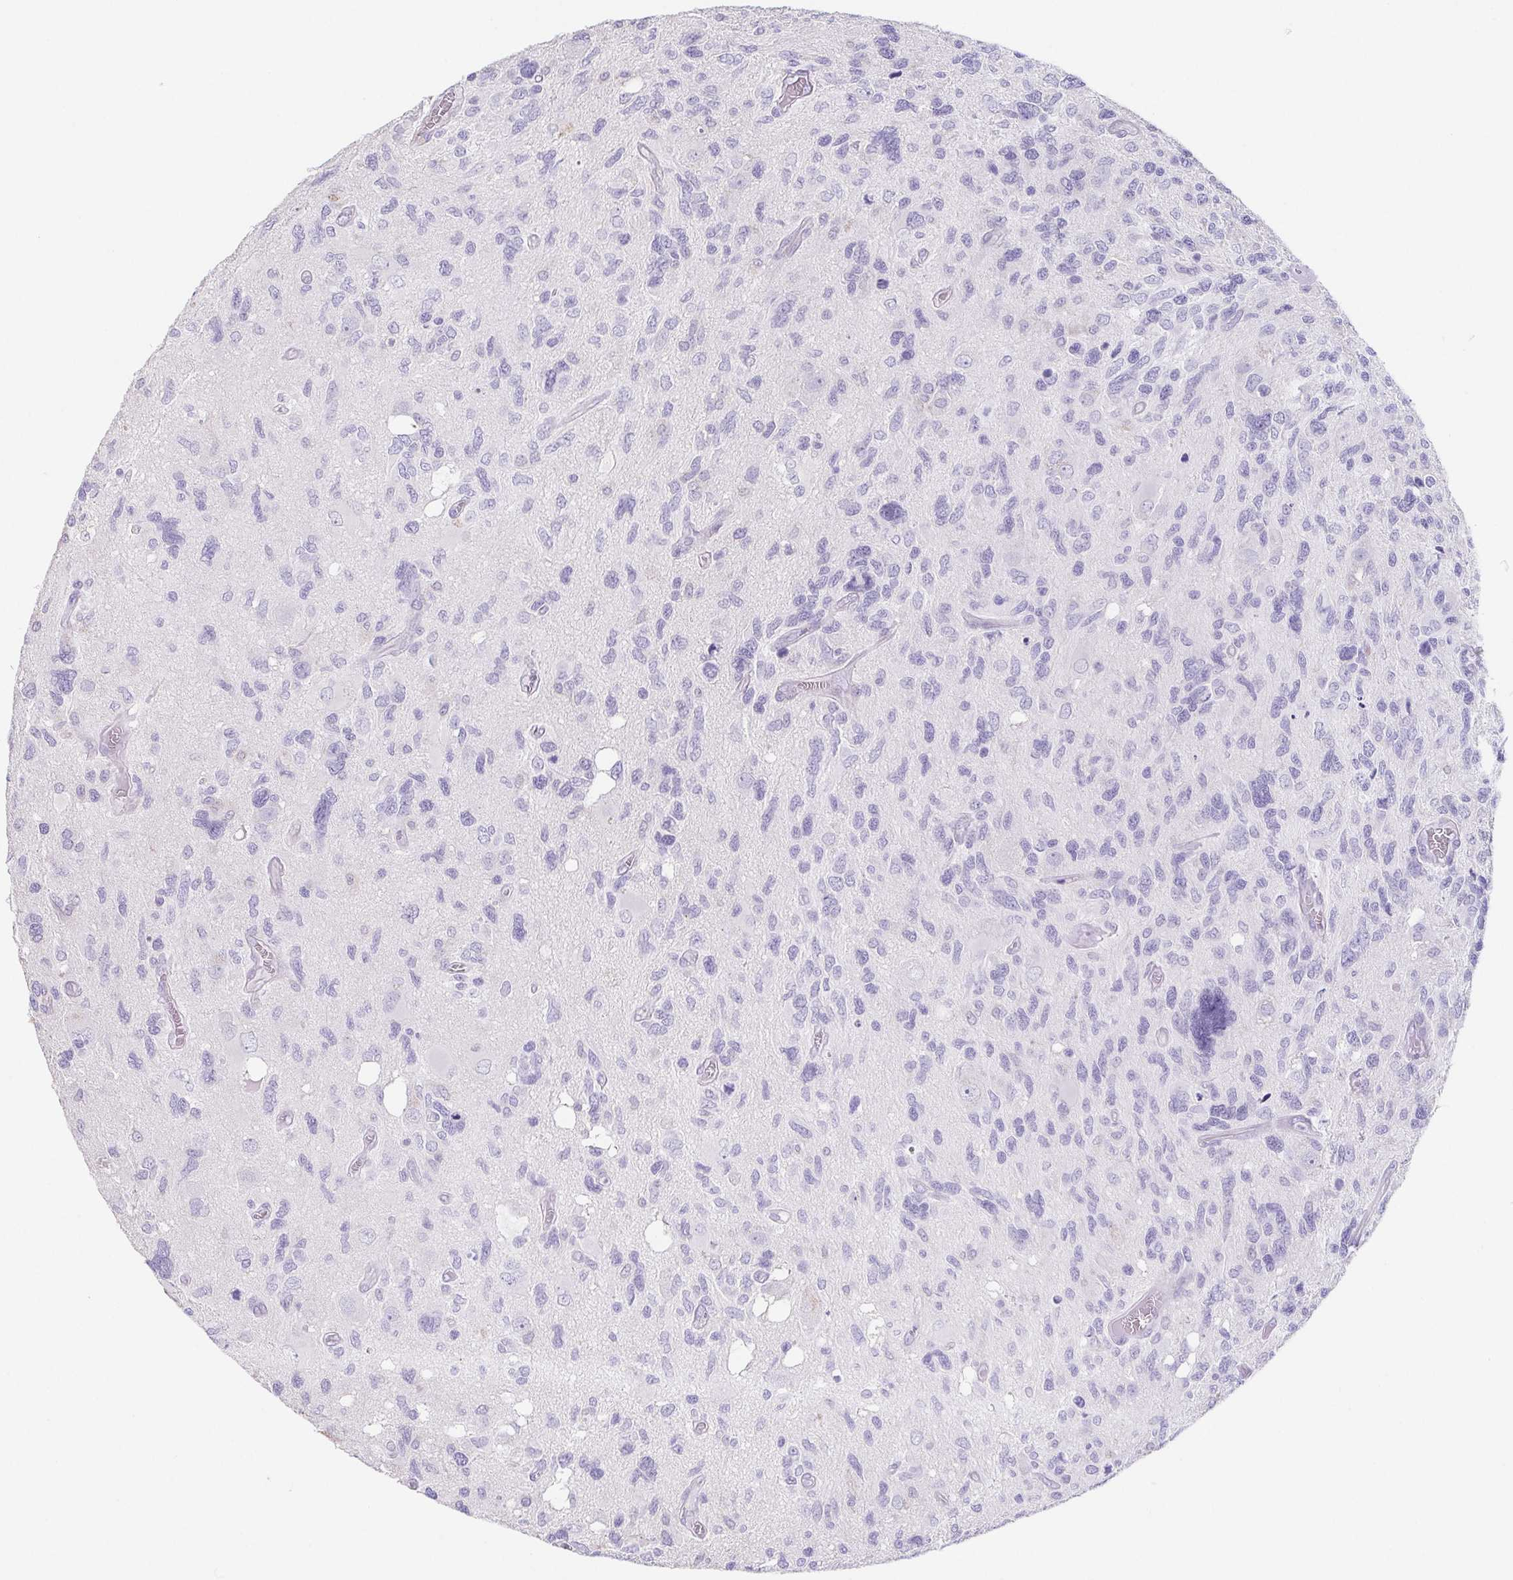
{"staining": {"intensity": "negative", "quantity": "none", "location": "none"}, "tissue": "glioma", "cell_type": "Tumor cells", "image_type": "cancer", "snomed": [{"axis": "morphology", "description": "Glioma, malignant, High grade"}, {"axis": "topography", "description": "Brain"}], "caption": "The photomicrograph demonstrates no staining of tumor cells in glioma.", "gene": "HDGFL1", "patient": {"sex": "male", "age": 49}}